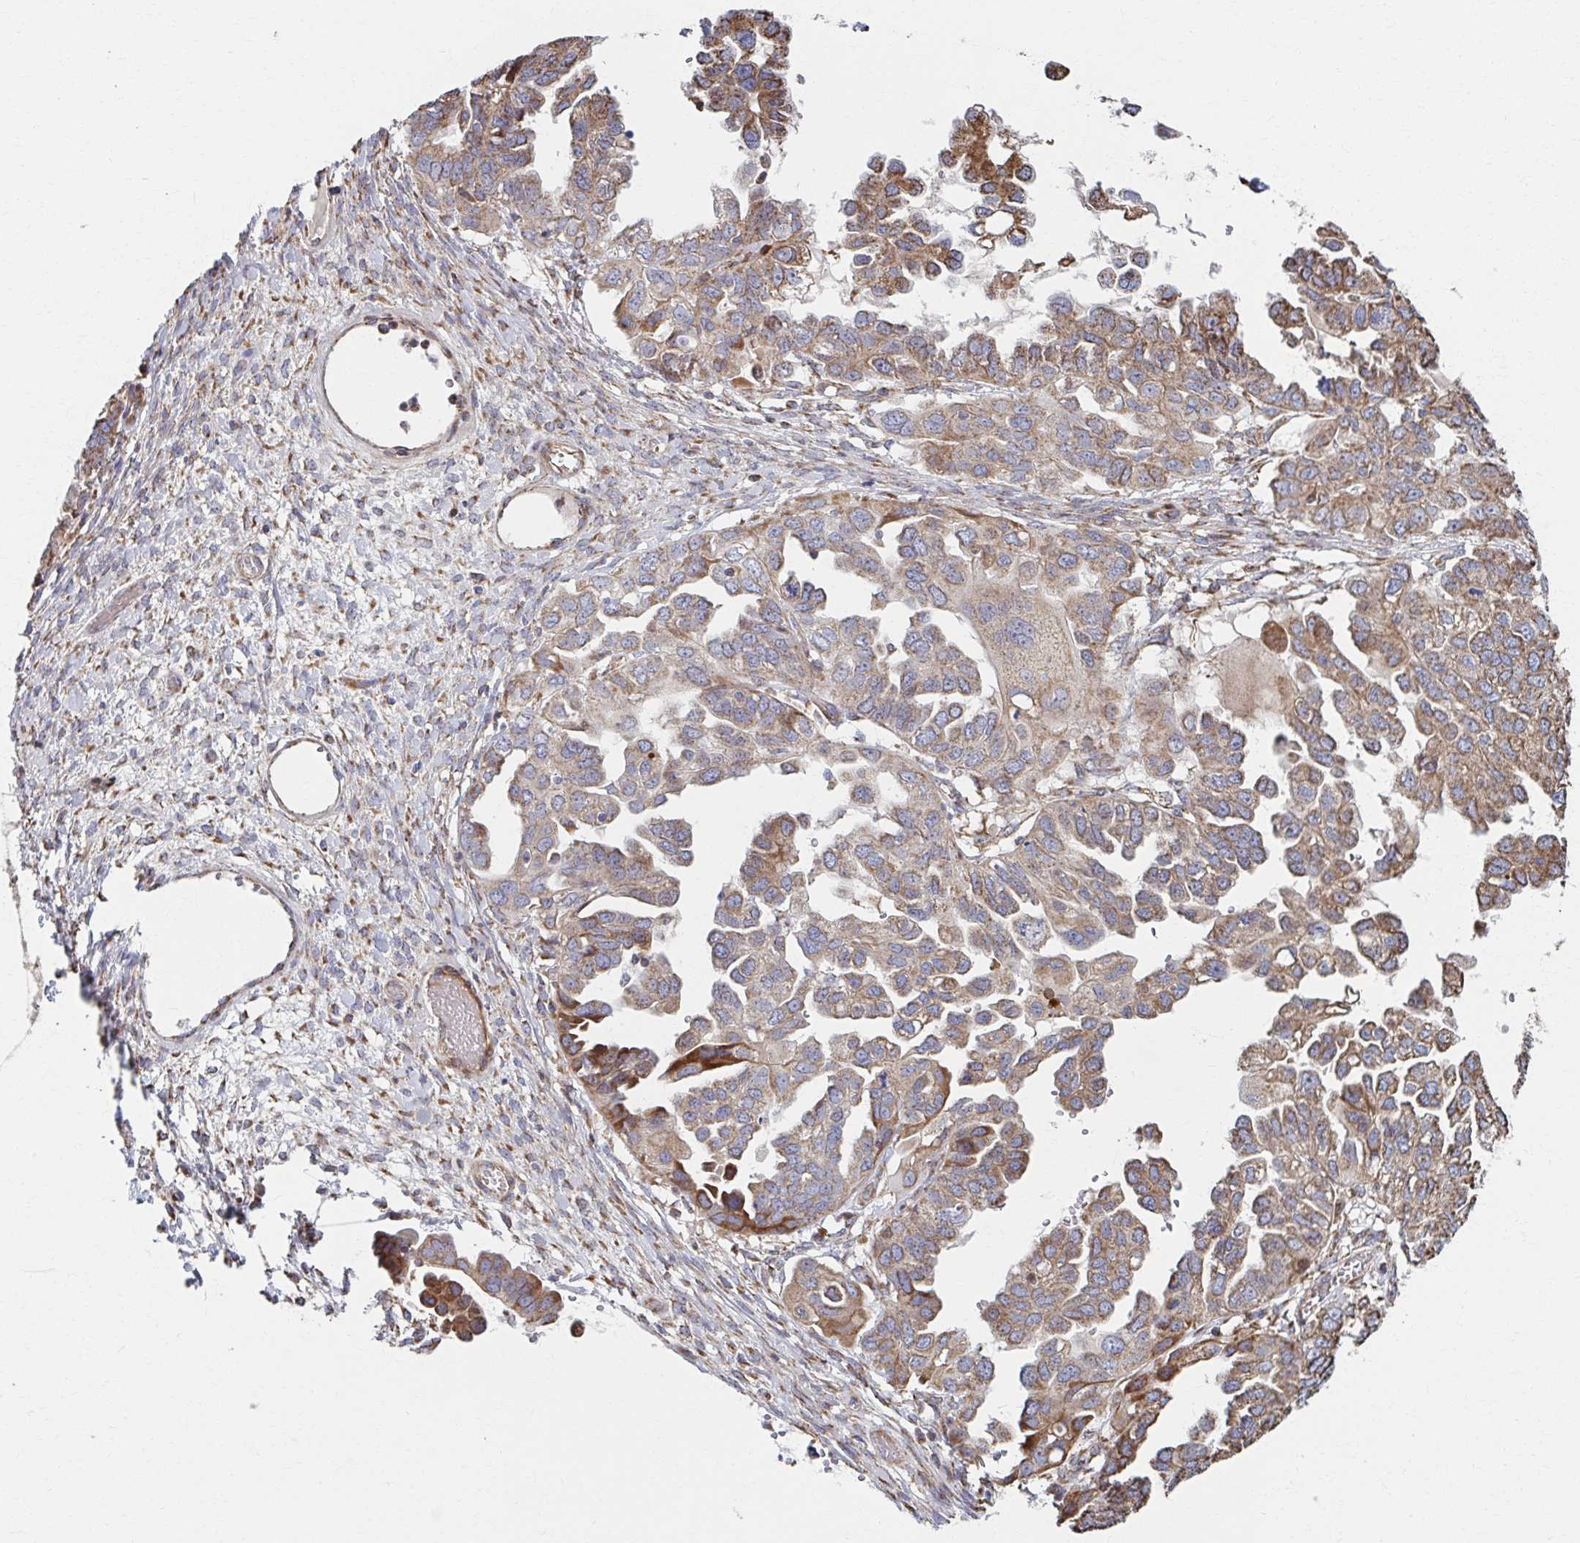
{"staining": {"intensity": "moderate", "quantity": ">75%", "location": "cytoplasmic/membranous"}, "tissue": "ovarian cancer", "cell_type": "Tumor cells", "image_type": "cancer", "snomed": [{"axis": "morphology", "description": "Cystadenocarcinoma, serous, NOS"}, {"axis": "topography", "description": "Ovary"}], "caption": "A histopathology image of ovarian cancer (serous cystadenocarcinoma) stained for a protein reveals moderate cytoplasmic/membranous brown staining in tumor cells.", "gene": "SAT1", "patient": {"sex": "female", "age": 53}}